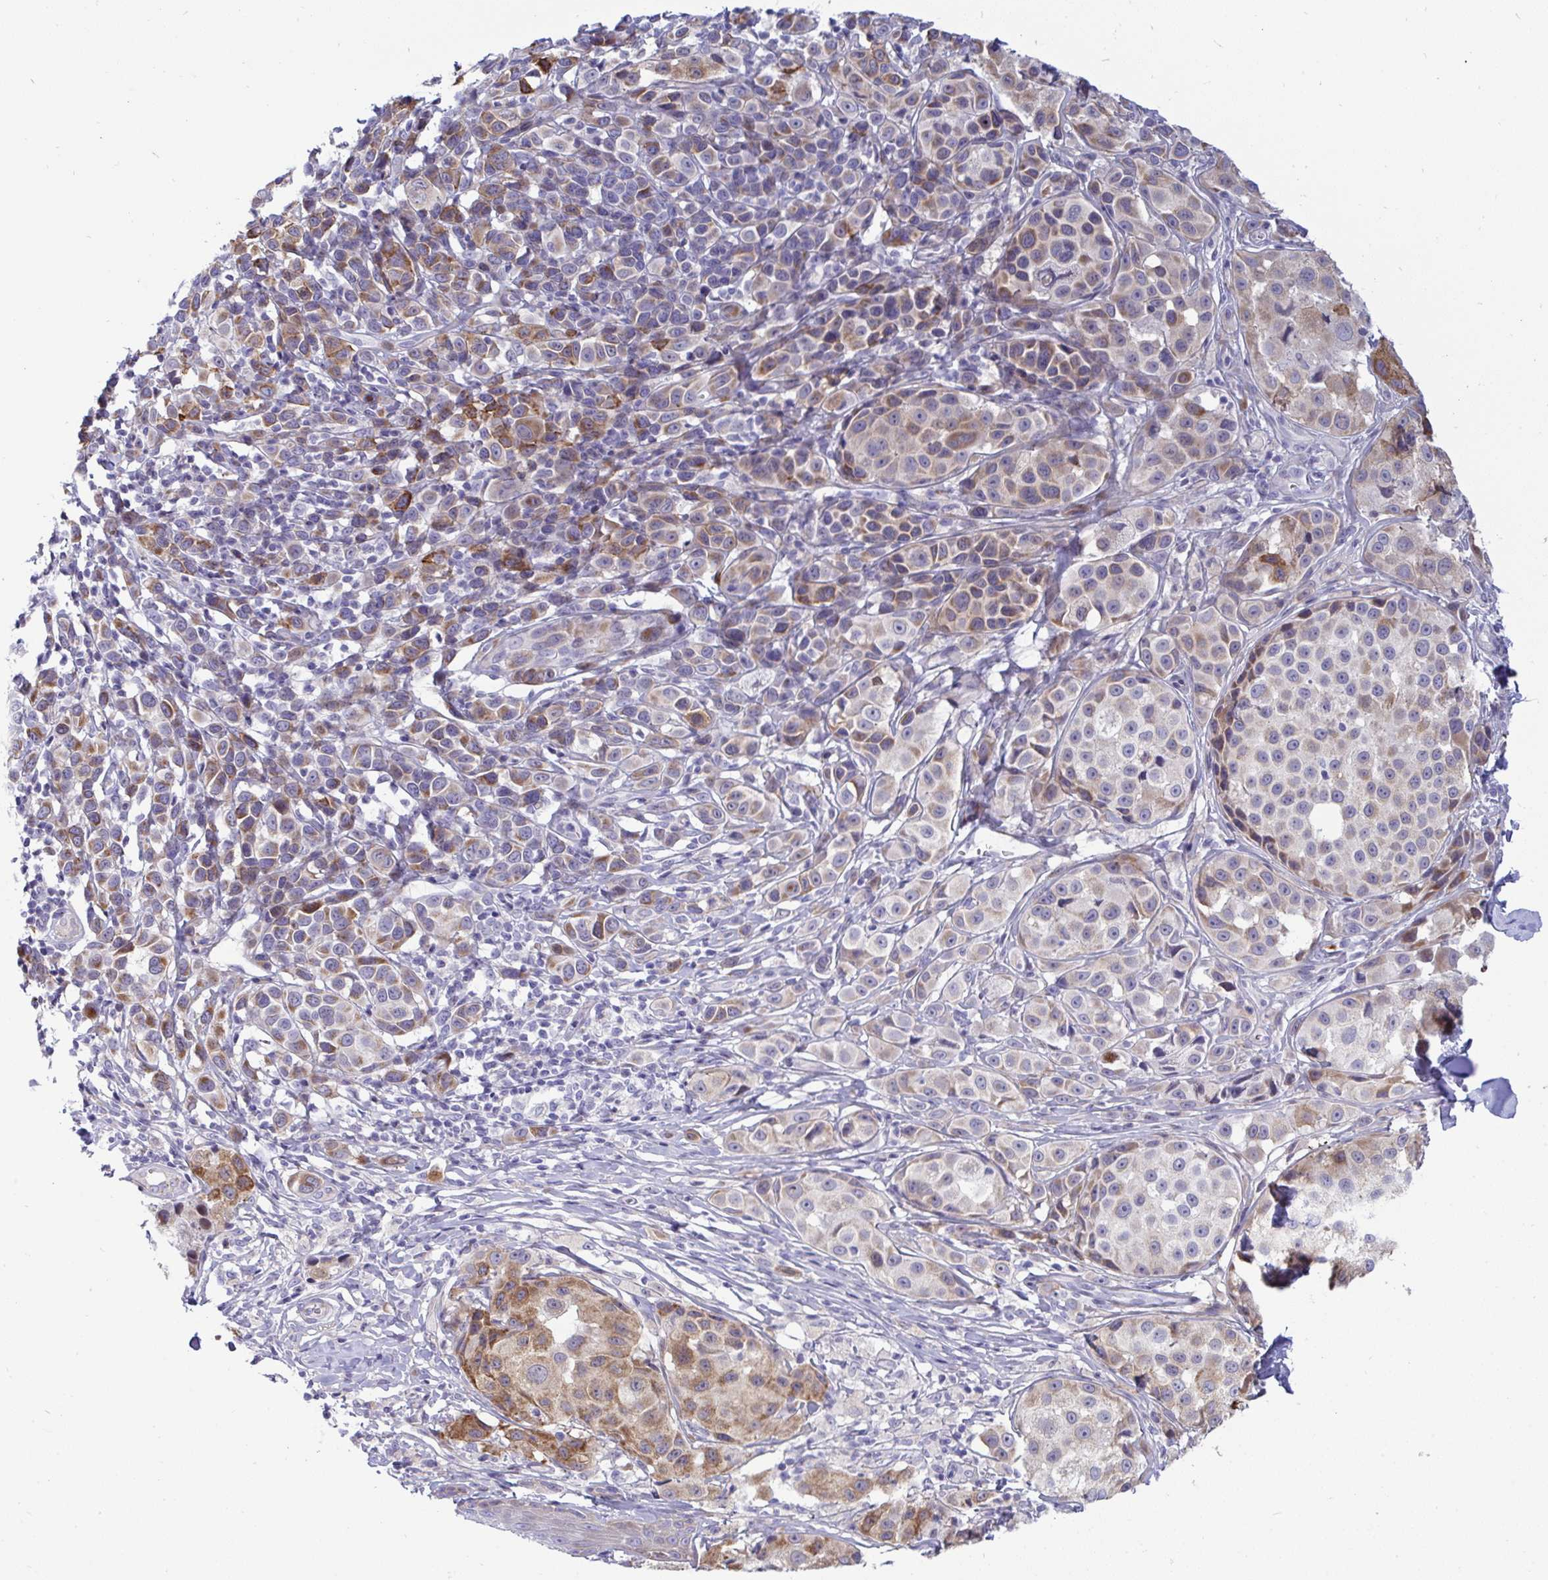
{"staining": {"intensity": "moderate", "quantity": "25%-75%", "location": "cytoplasmic/membranous"}, "tissue": "melanoma", "cell_type": "Tumor cells", "image_type": "cancer", "snomed": [{"axis": "morphology", "description": "Malignant melanoma, NOS"}, {"axis": "topography", "description": "Skin"}], "caption": "IHC histopathology image of neoplastic tissue: melanoma stained using IHC displays medium levels of moderate protein expression localized specifically in the cytoplasmic/membranous of tumor cells, appearing as a cytoplasmic/membranous brown color.", "gene": "NTN1", "patient": {"sex": "male", "age": 39}}